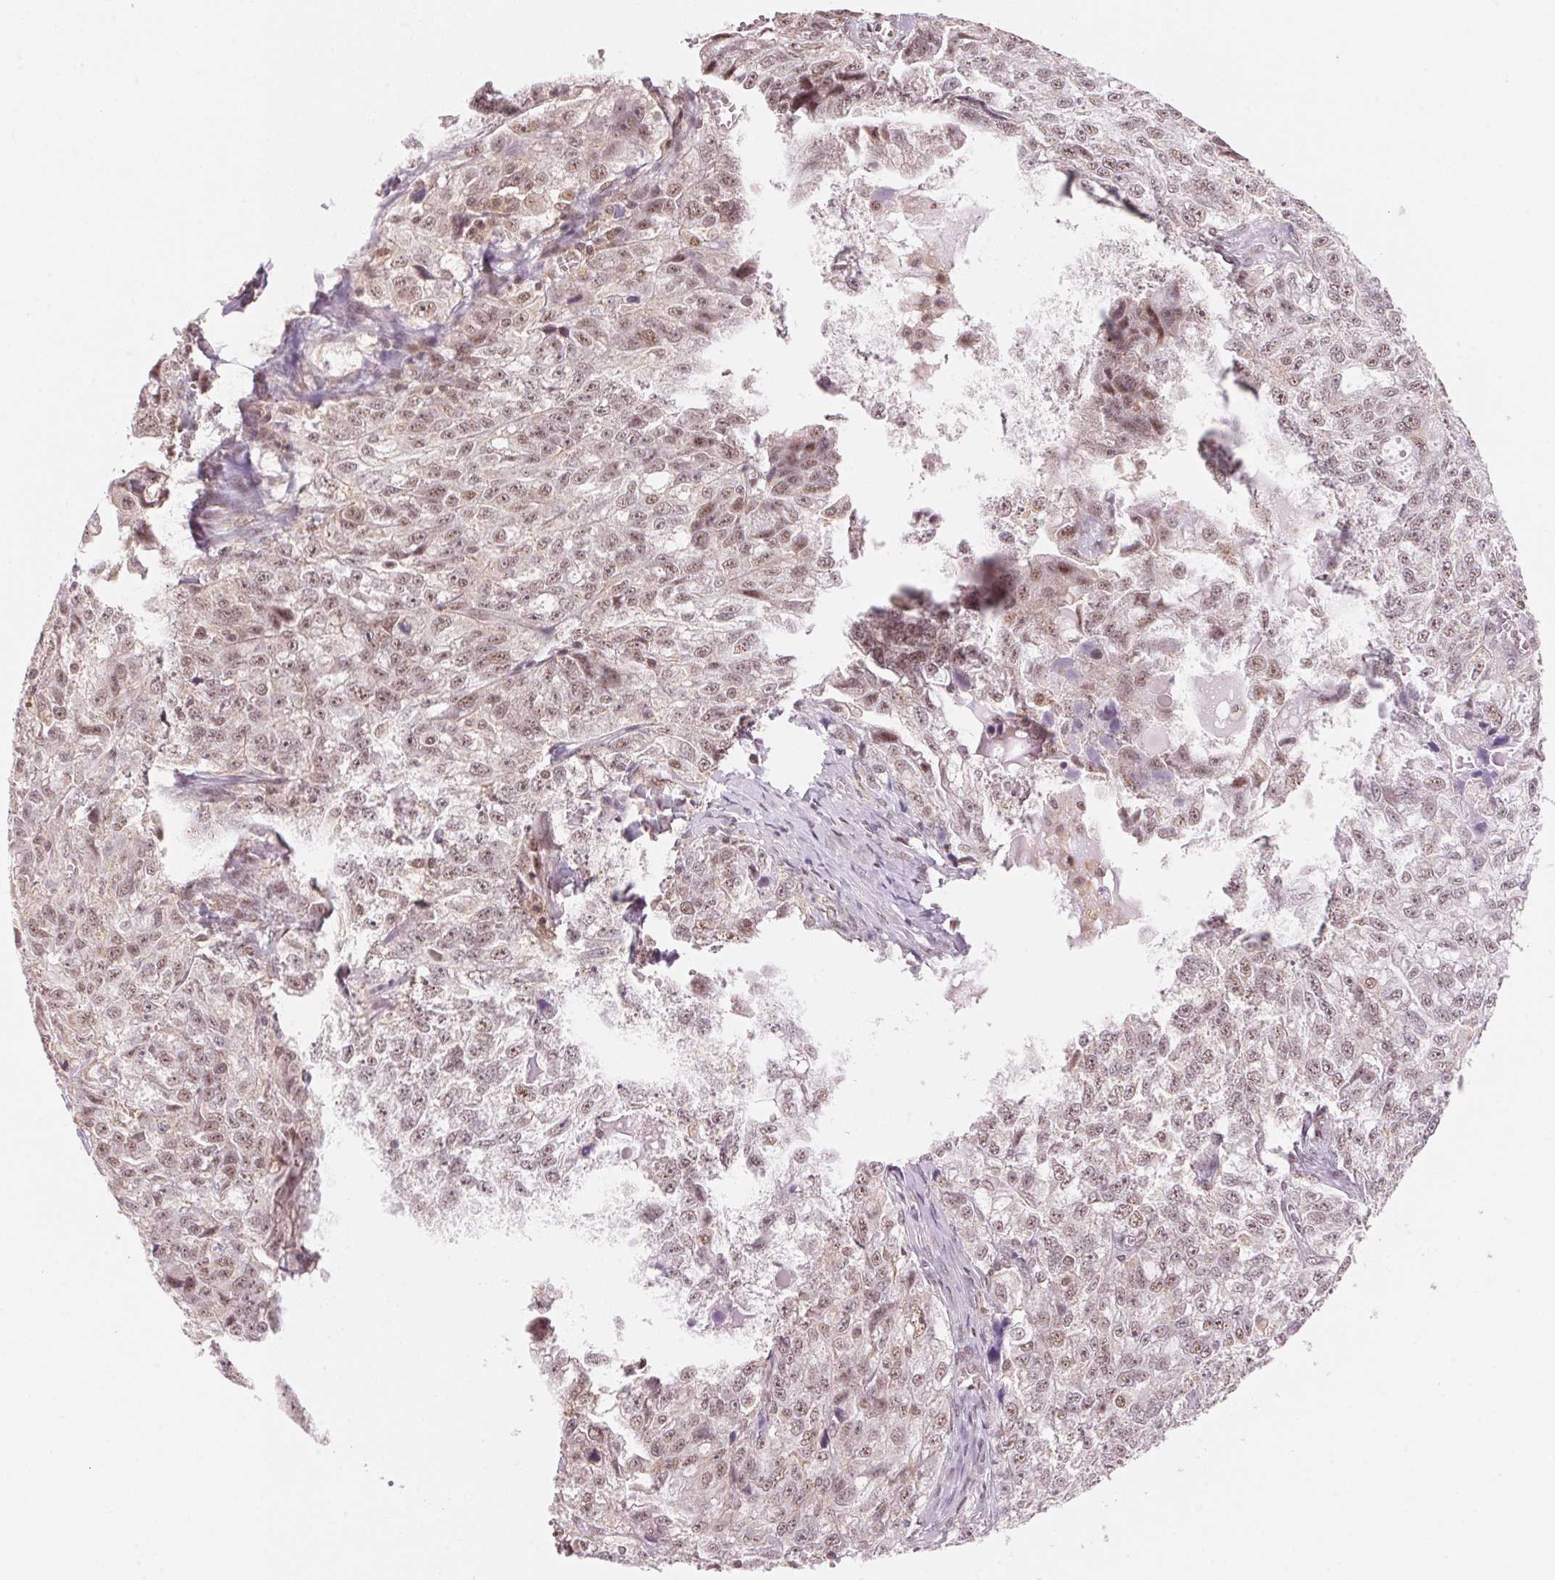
{"staining": {"intensity": "weak", "quantity": ">75%", "location": "nuclear"}, "tissue": "ovarian cancer", "cell_type": "Tumor cells", "image_type": "cancer", "snomed": [{"axis": "morphology", "description": "Cystadenocarcinoma, serous, NOS"}, {"axis": "topography", "description": "Ovary"}], "caption": "Immunohistochemical staining of human ovarian cancer displays weak nuclear protein staining in about >75% of tumor cells. (DAB IHC, brown staining for protein, blue staining for nuclei).", "gene": "HNRNPDL", "patient": {"sex": "female", "age": 51}}